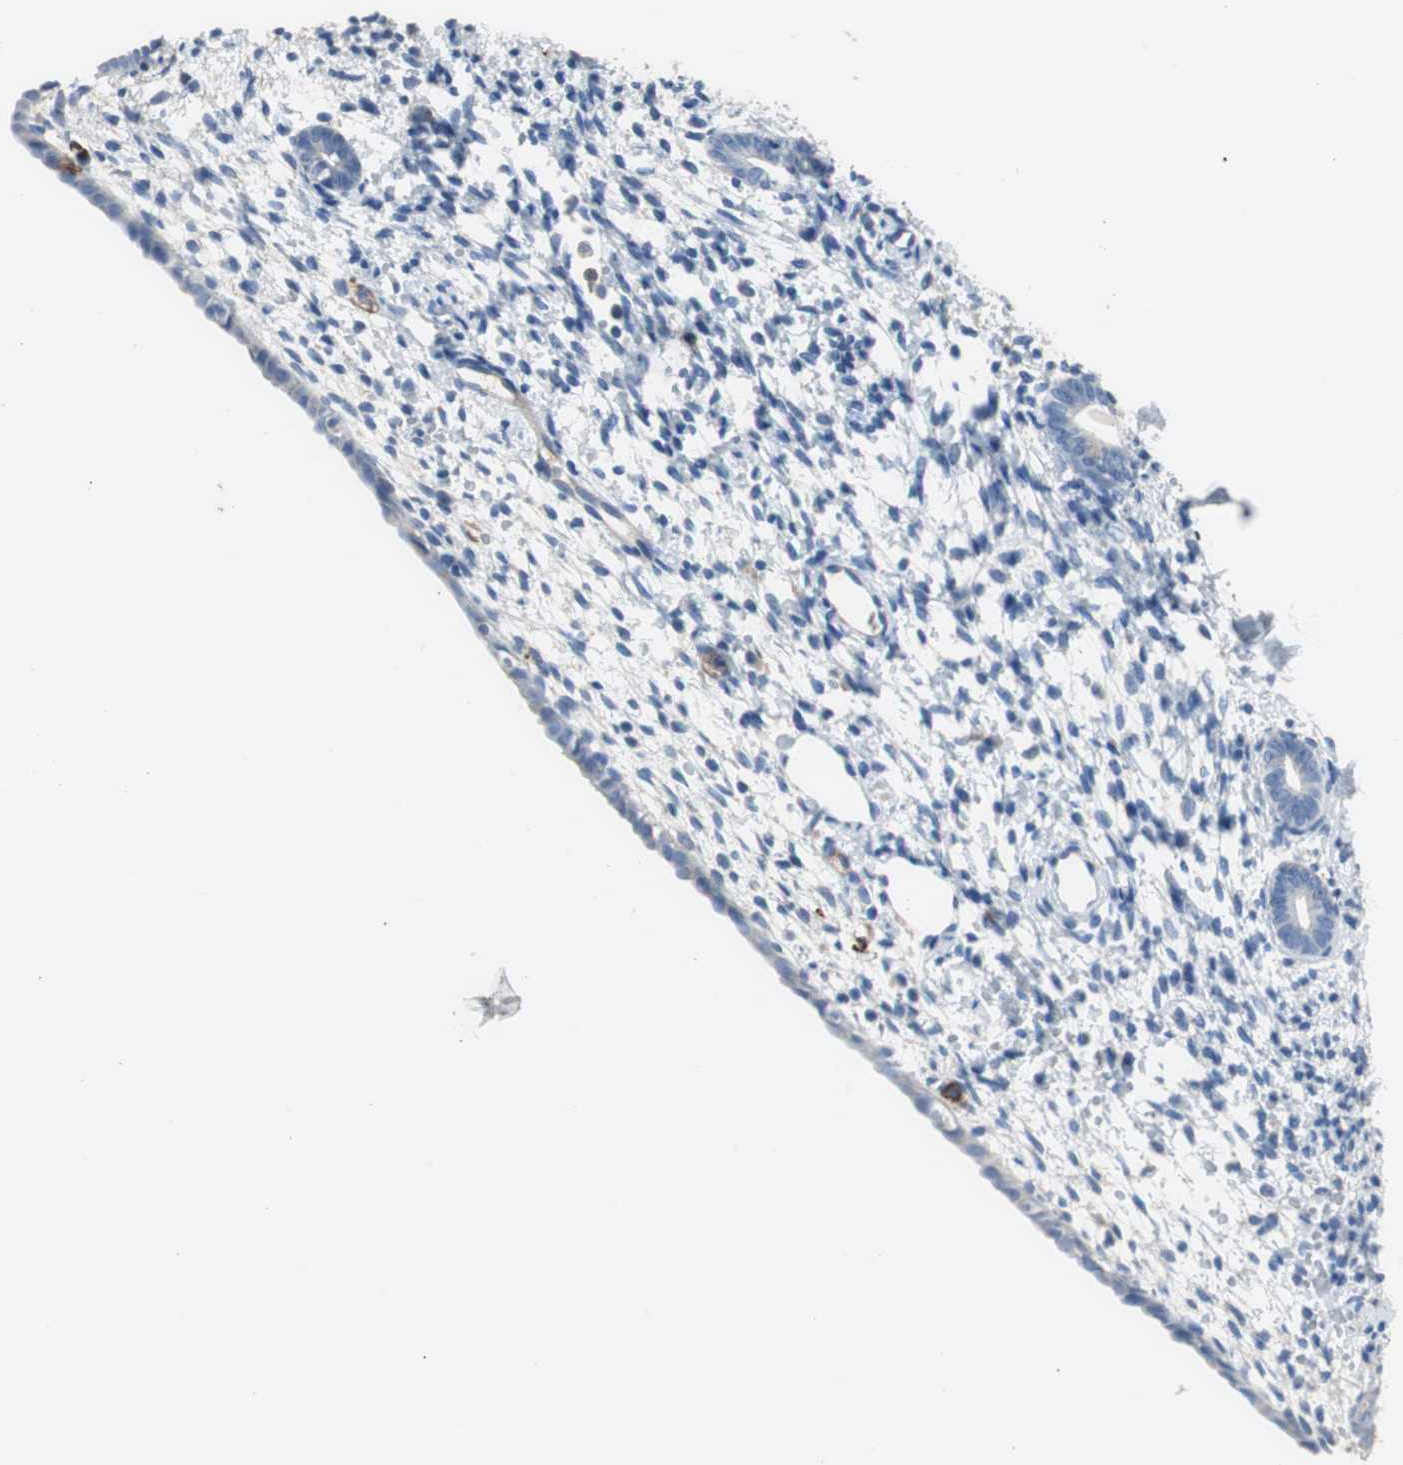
{"staining": {"intensity": "negative", "quantity": "none", "location": "none"}, "tissue": "endometrium", "cell_type": "Cells in endometrial stroma", "image_type": "normal", "snomed": [{"axis": "morphology", "description": "Normal tissue, NOS"}, {"axis": "topography", "description": "Endometrium"}], "caption": "Unremarkable endometrium was stained to show a protein in brown. There is no significant positivity in cells in endometrial stroma.", "gene": "FCGR2B", "patient": {"sex": "female", "age": 71}}